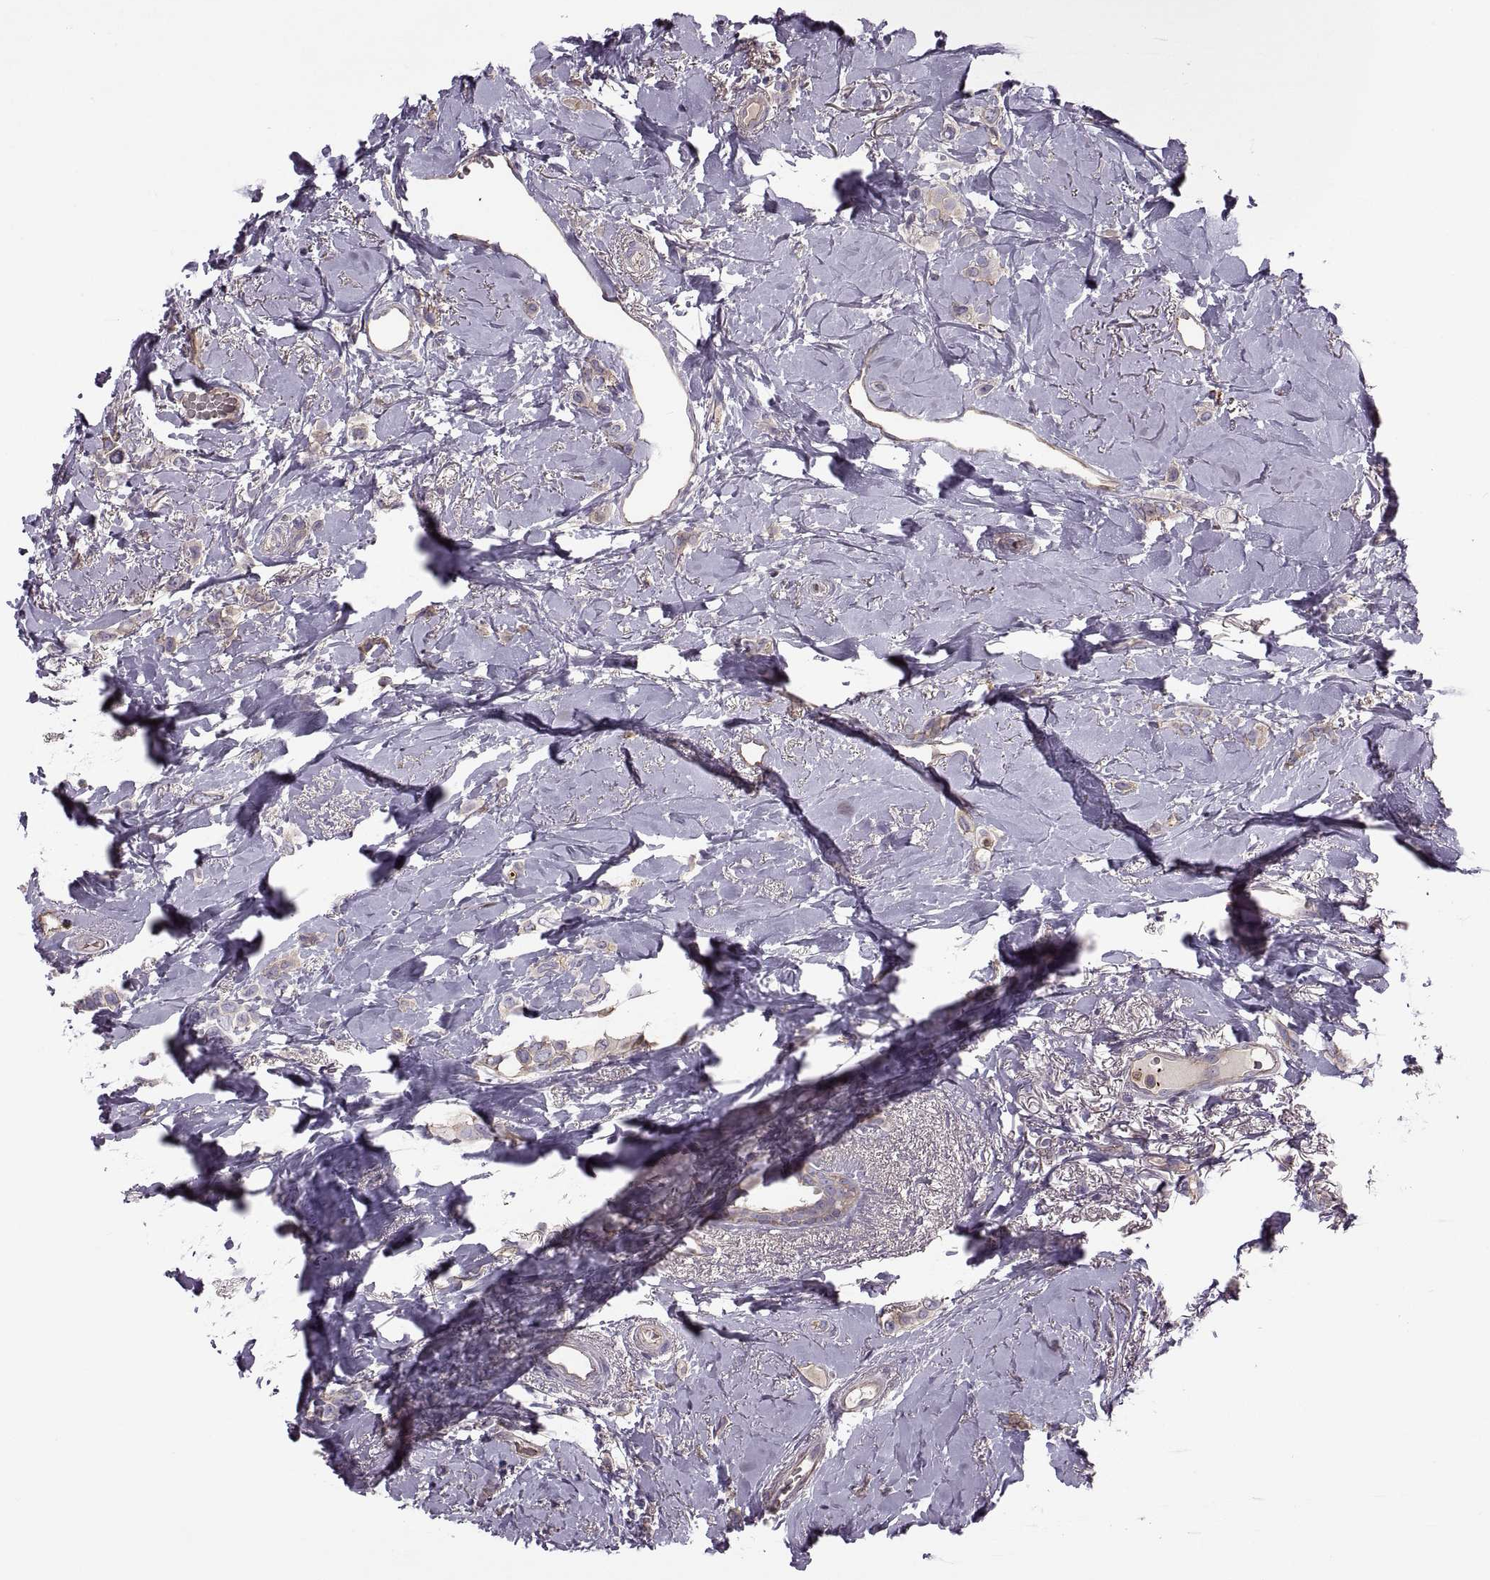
{"staining": {"intensity": "weak", "quantity": "25%-75%", "location": "cytoplasmic/membranous"}, "tissue": "breast cancer", "cell_type": "Tumor cells", "image_type": "cancer", "snomed": [{"axis": "morphology", "description": "Lobular carcinoma"}, {"axis": "topography", "description": "Breast"}], "caption": "Immunohistochemistry (IHC) histopathology image of lobular carcinoma (breast) stained for a protein (brown), which demonstrates low levels of weak cytoplasmic/membranous expression in about 25%-75% of tumor cells.", "gene": "SLC2A3", "patient": {"sex": "female", "age": 66}}